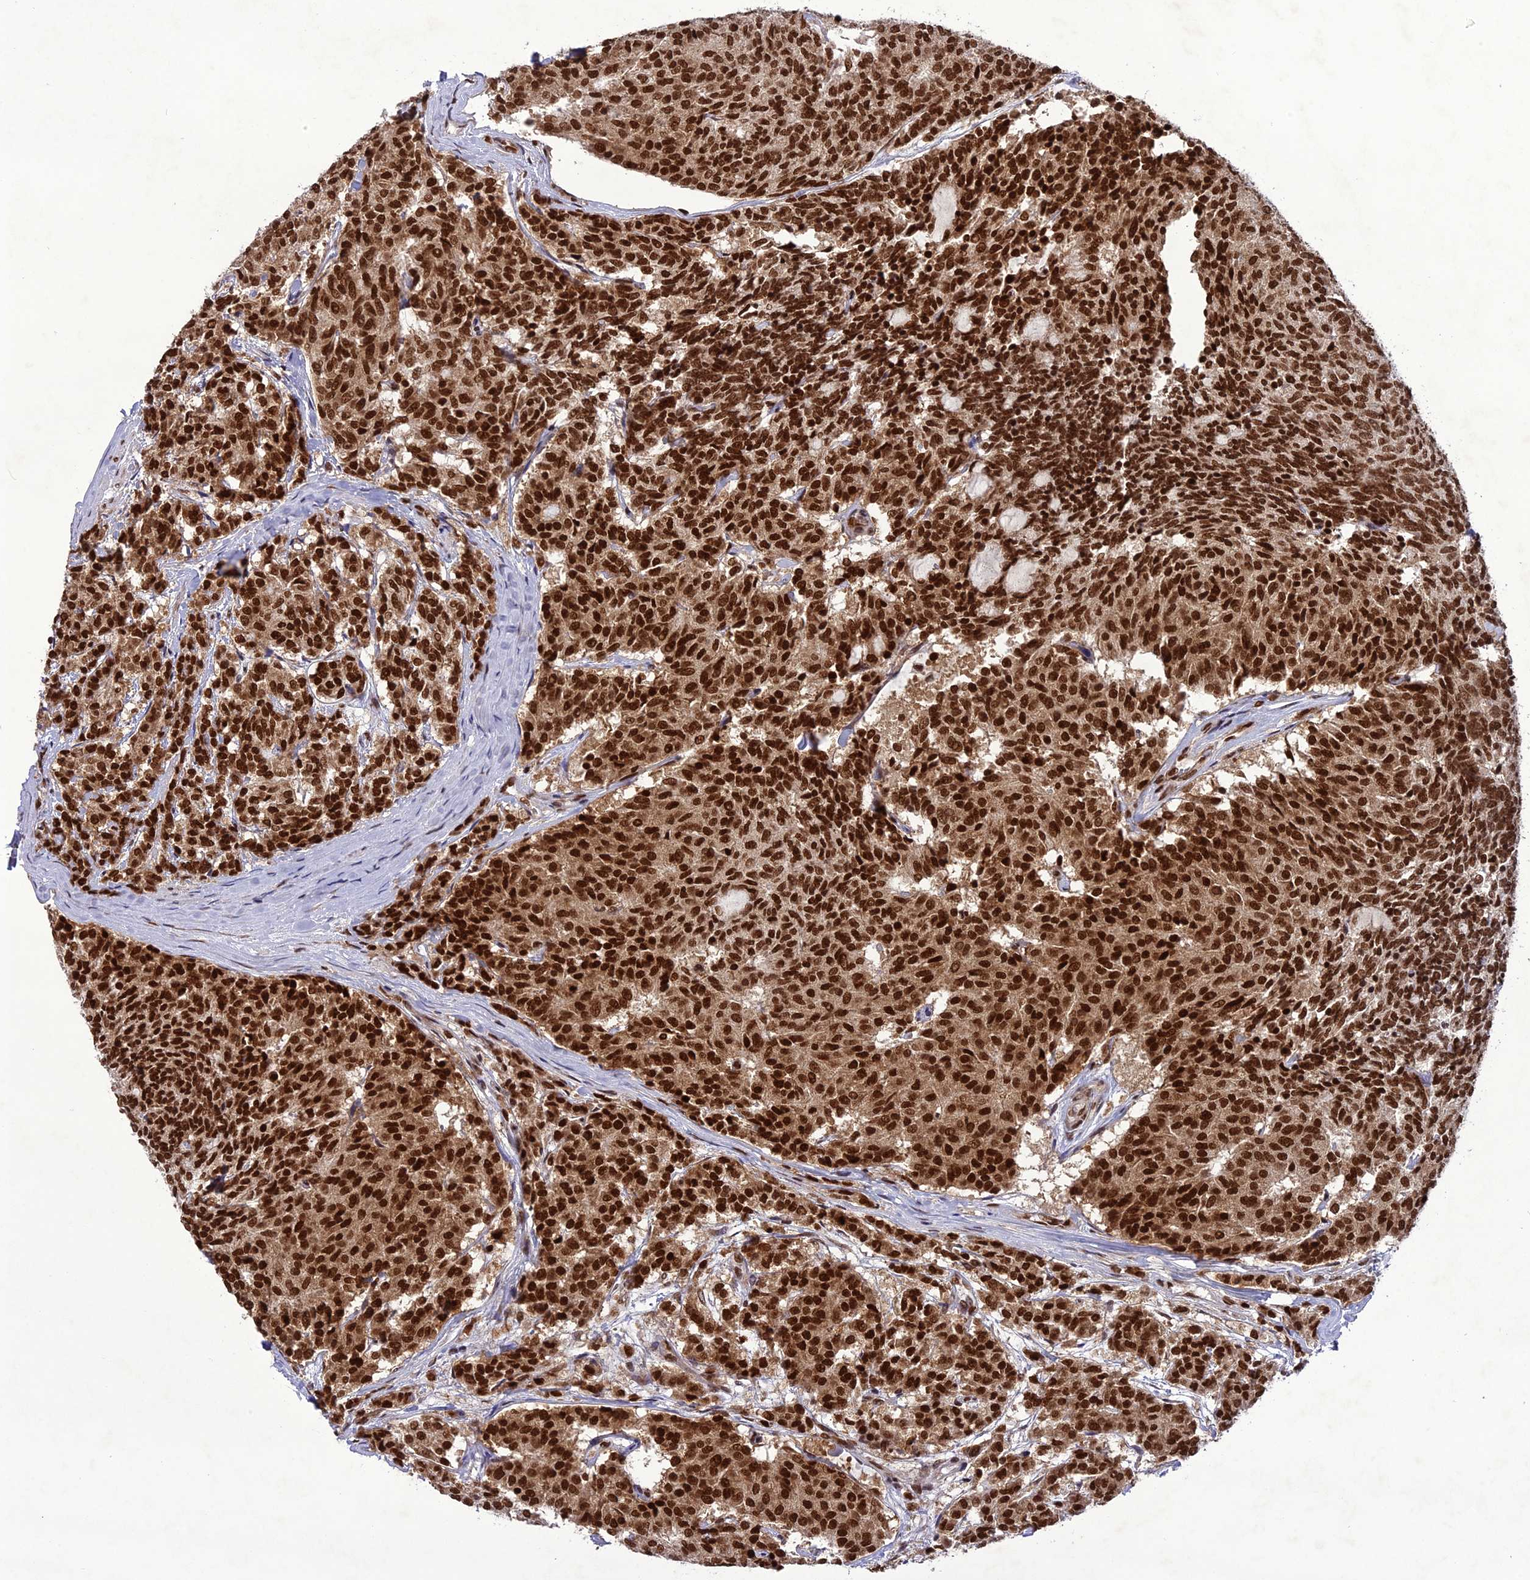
{"staining": {"intensity": "strong", "quantity": ">75%", "location": "nuclear"}, "tissue": "carcinoid", "cell_type": "Tumor cells", "image_type": "cancer", "snomed": [{"axis": "morphology", "description": "Carcinoid, malignant, NOS"}, {"axis": "topography", "description": "Pancreas"}], "caption": "Immunohistochemical staining of human carcinoid shows high levels of strong nuclear positivity in about >75% of tumor cells.", "gene": "DDX1", "patient": {"sex": "female", "age": 54}}